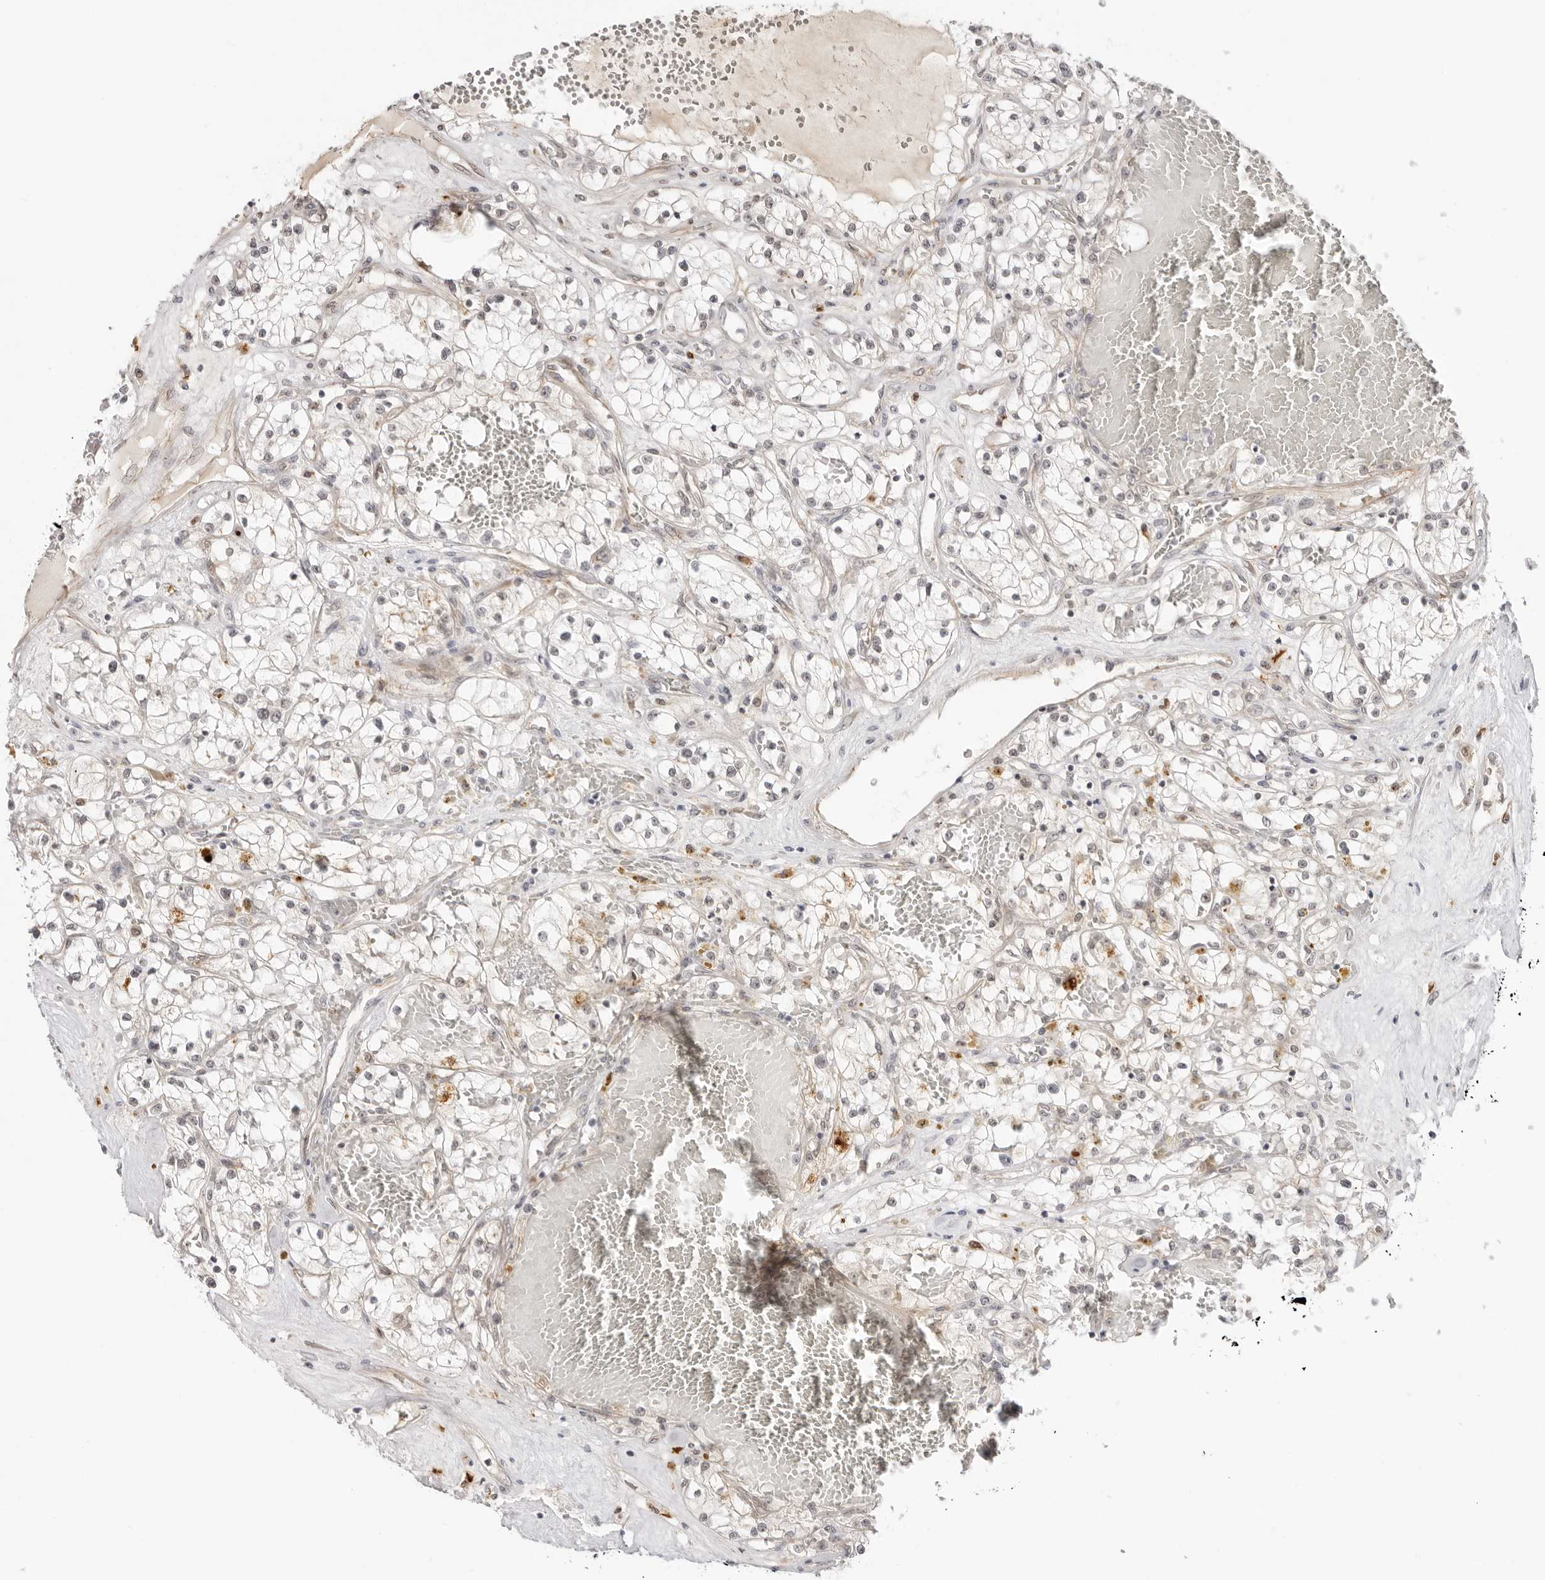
{"staining": {"intensity": "weak", "quantity": "<25%", "location": "cytoplasmic/membranous"}, "tissue": "renal cancer", "cell_type": "Tumor cells", "image_type": "cancer", "snomed": [{"axis": "morphology", "description": "Normal tissue, NOS"}, {"axis": "morphology", "description": "Adenocarcinoma, NOS"}, {"axis": "topography", "description": "Kidney"}], "caption": "The micrograph displays no staining of tumor cells in renal cancer. (Stains: DAB (3,3'-diaminobenzidine) immunohistochemistry (IHC) with hematoxylin counter stain, Microscopy: brightfield microscopy at high magnification).", "gene": "TRAPPC3", "patient": {"sex": "male", "age": 68}}